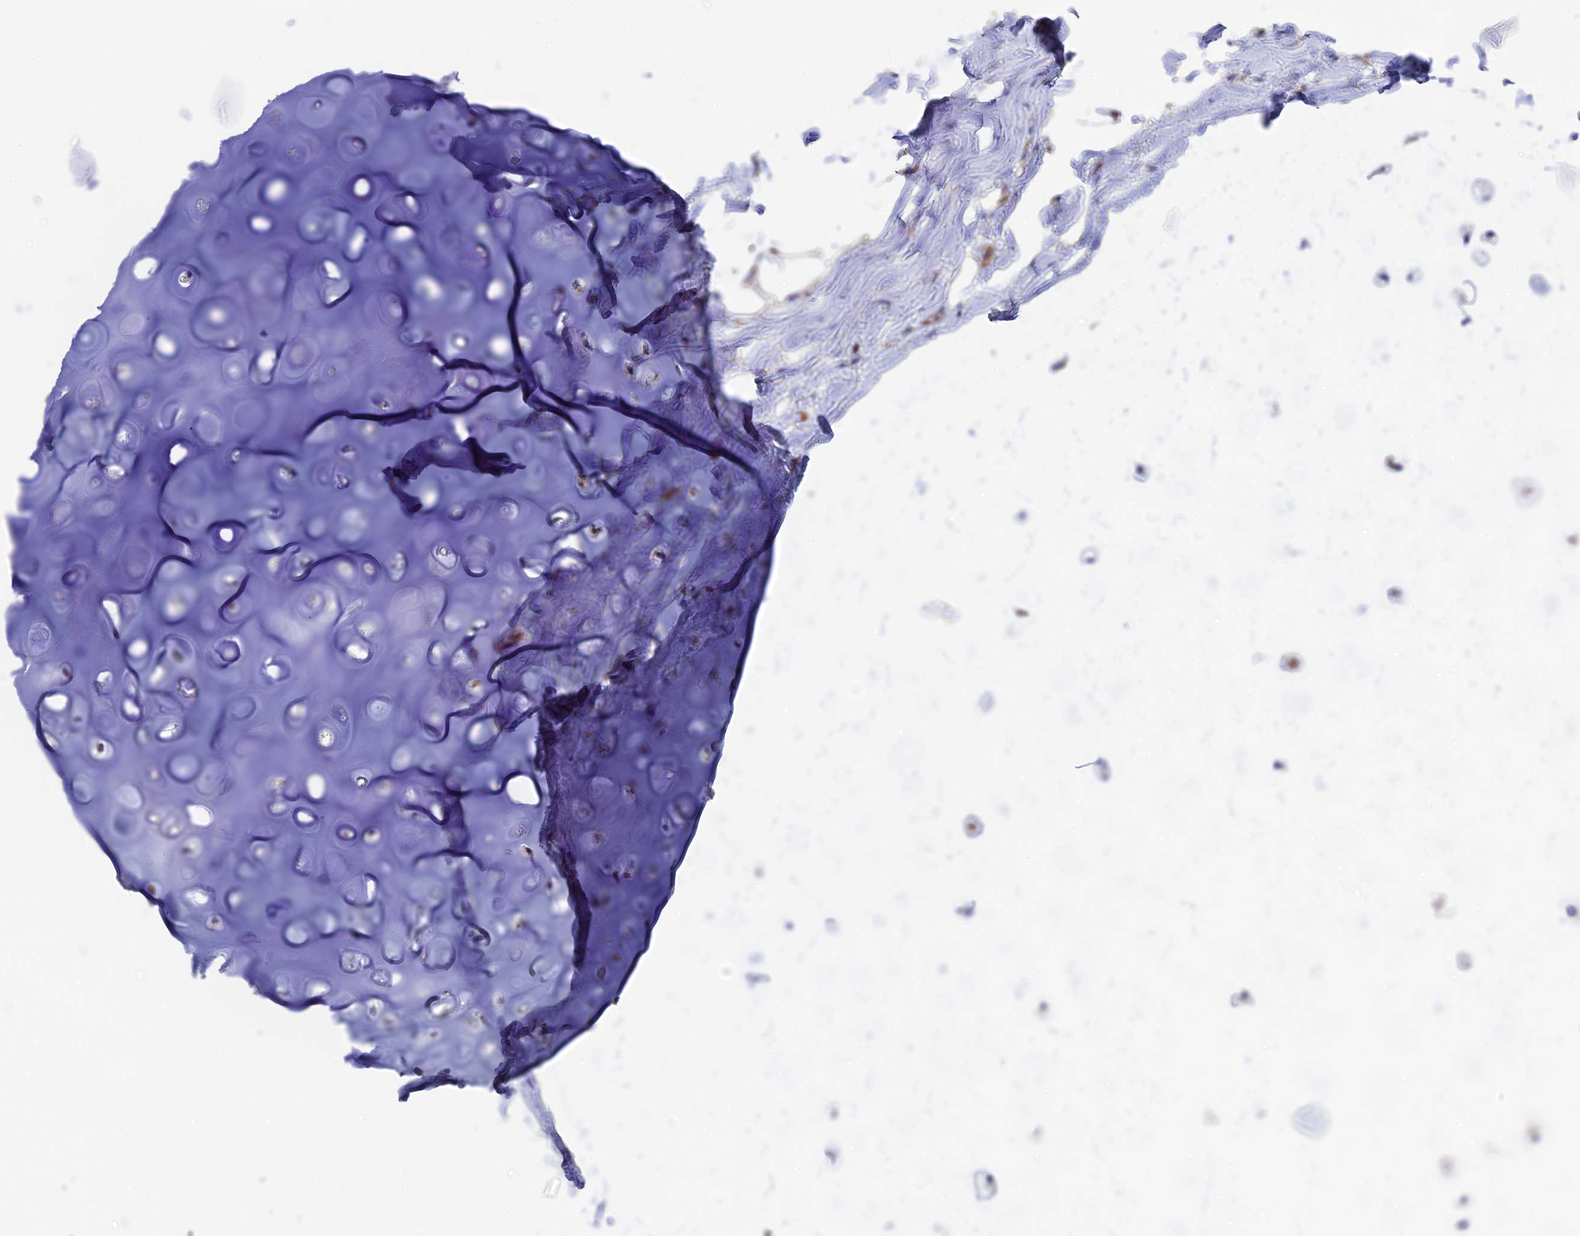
{"staining": {"intensity": "weak", "quantity": "25%-75%", "location": "cytoplasmic/membranous"}, "tissue": "soft tissue", "cell_type": "Chondrocytes", "image_type": "normal", "snomed": [{"axis": "morphology", "description": "Normal tissue, NOS"}, {"axis": "topography", "description": "Lymph node"}, {"axis": "topography", "description": "Cartilage tissue"}, {"axis": "topography", "description": "Bronchus"}], "caption": "Chondrocytes exhibit low levels of weak cytoplasmic/membranous positivity in approximately 25%-75% of cells in unremarkable human soft tissue. Ihc stains the protein of interest in brown and the nuclei are stained blue.", "gene": "SLC9A5", "patient": {"sex": "male", "age": 63}}